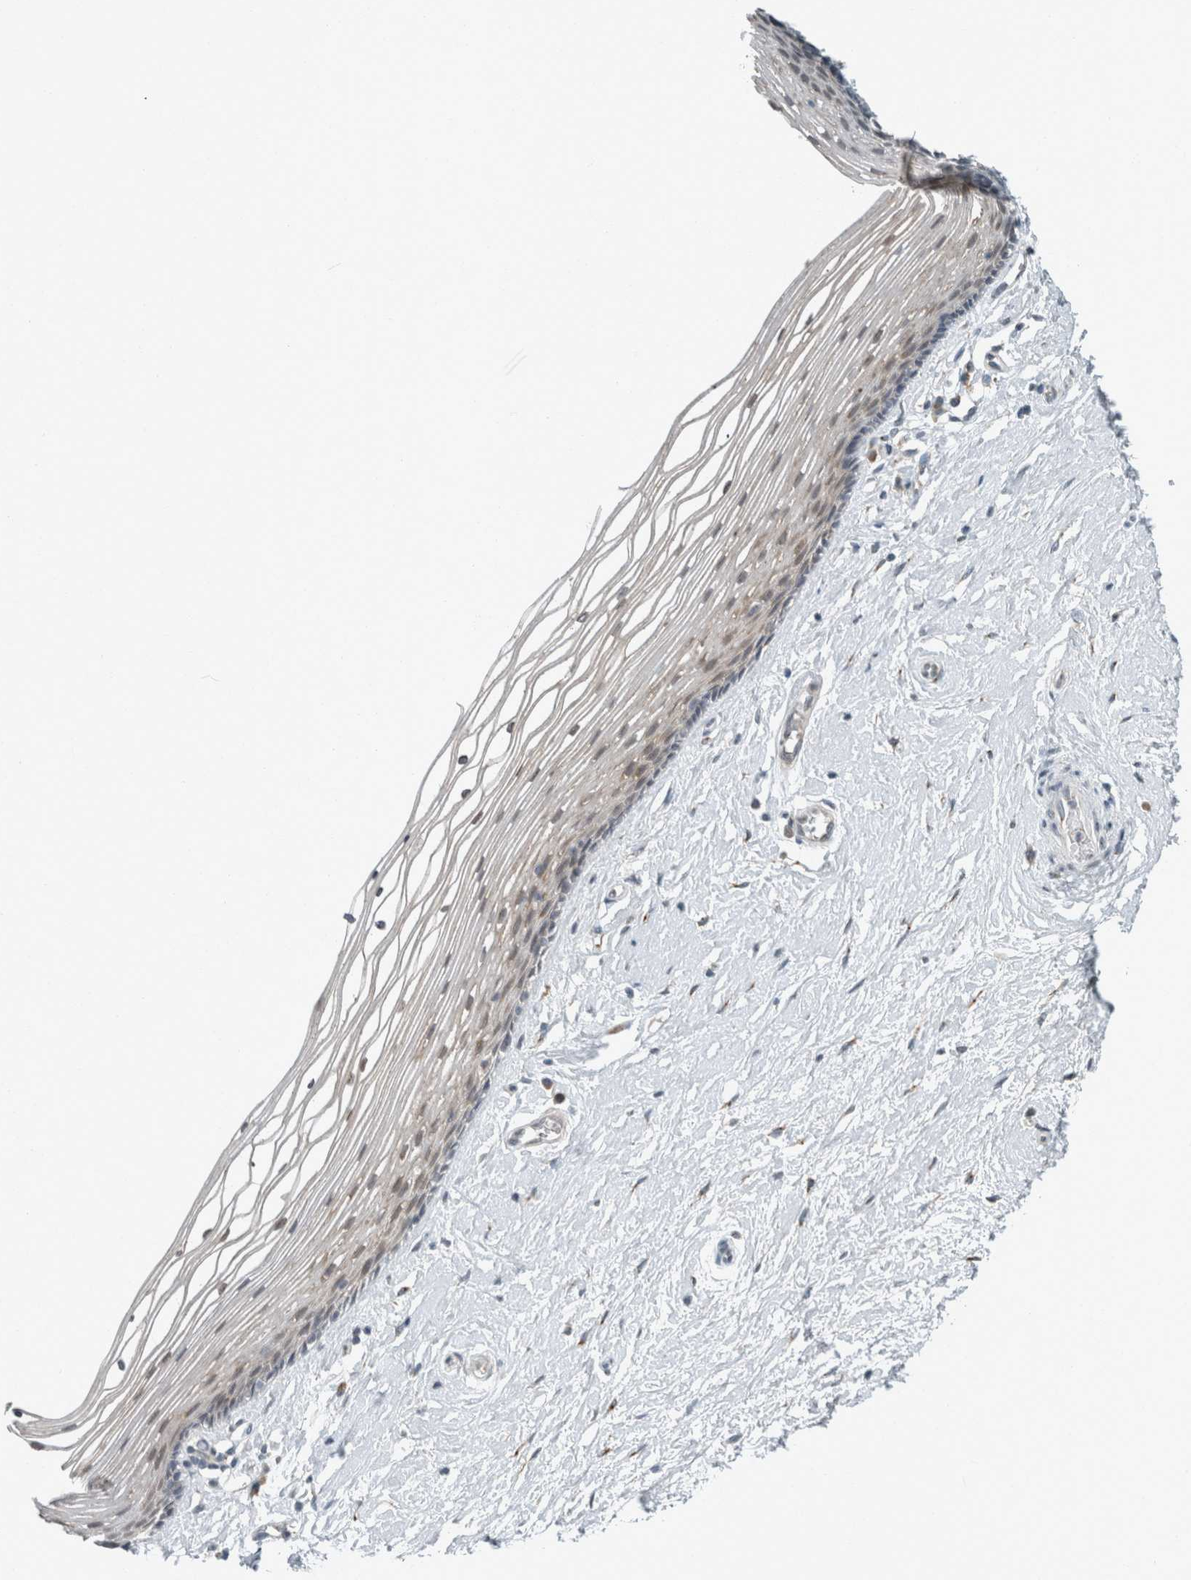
{"staining": {"intensity": "weak", "quantity": "<25%", "location": "cytoplasmic/membranous"}, "tissue": "vagina", "cell_type": "Squamous epithelial cells", "image_type": "normal", "snomed": [{"axis": "morphology", "description": "Normal tissue, NOS"}, {"axis": "topography", "description": "Vagina"}], "caption": "The histopathology image reveals no significant staining in squamous epithelial cells of vagina. (Brightfield microscopy of DAB (3,3'-diaminobenzidine) immunohistochemistry at high magnification).", "gene": "KIF1C", "patient": {"sex": "female", "age": 46}}